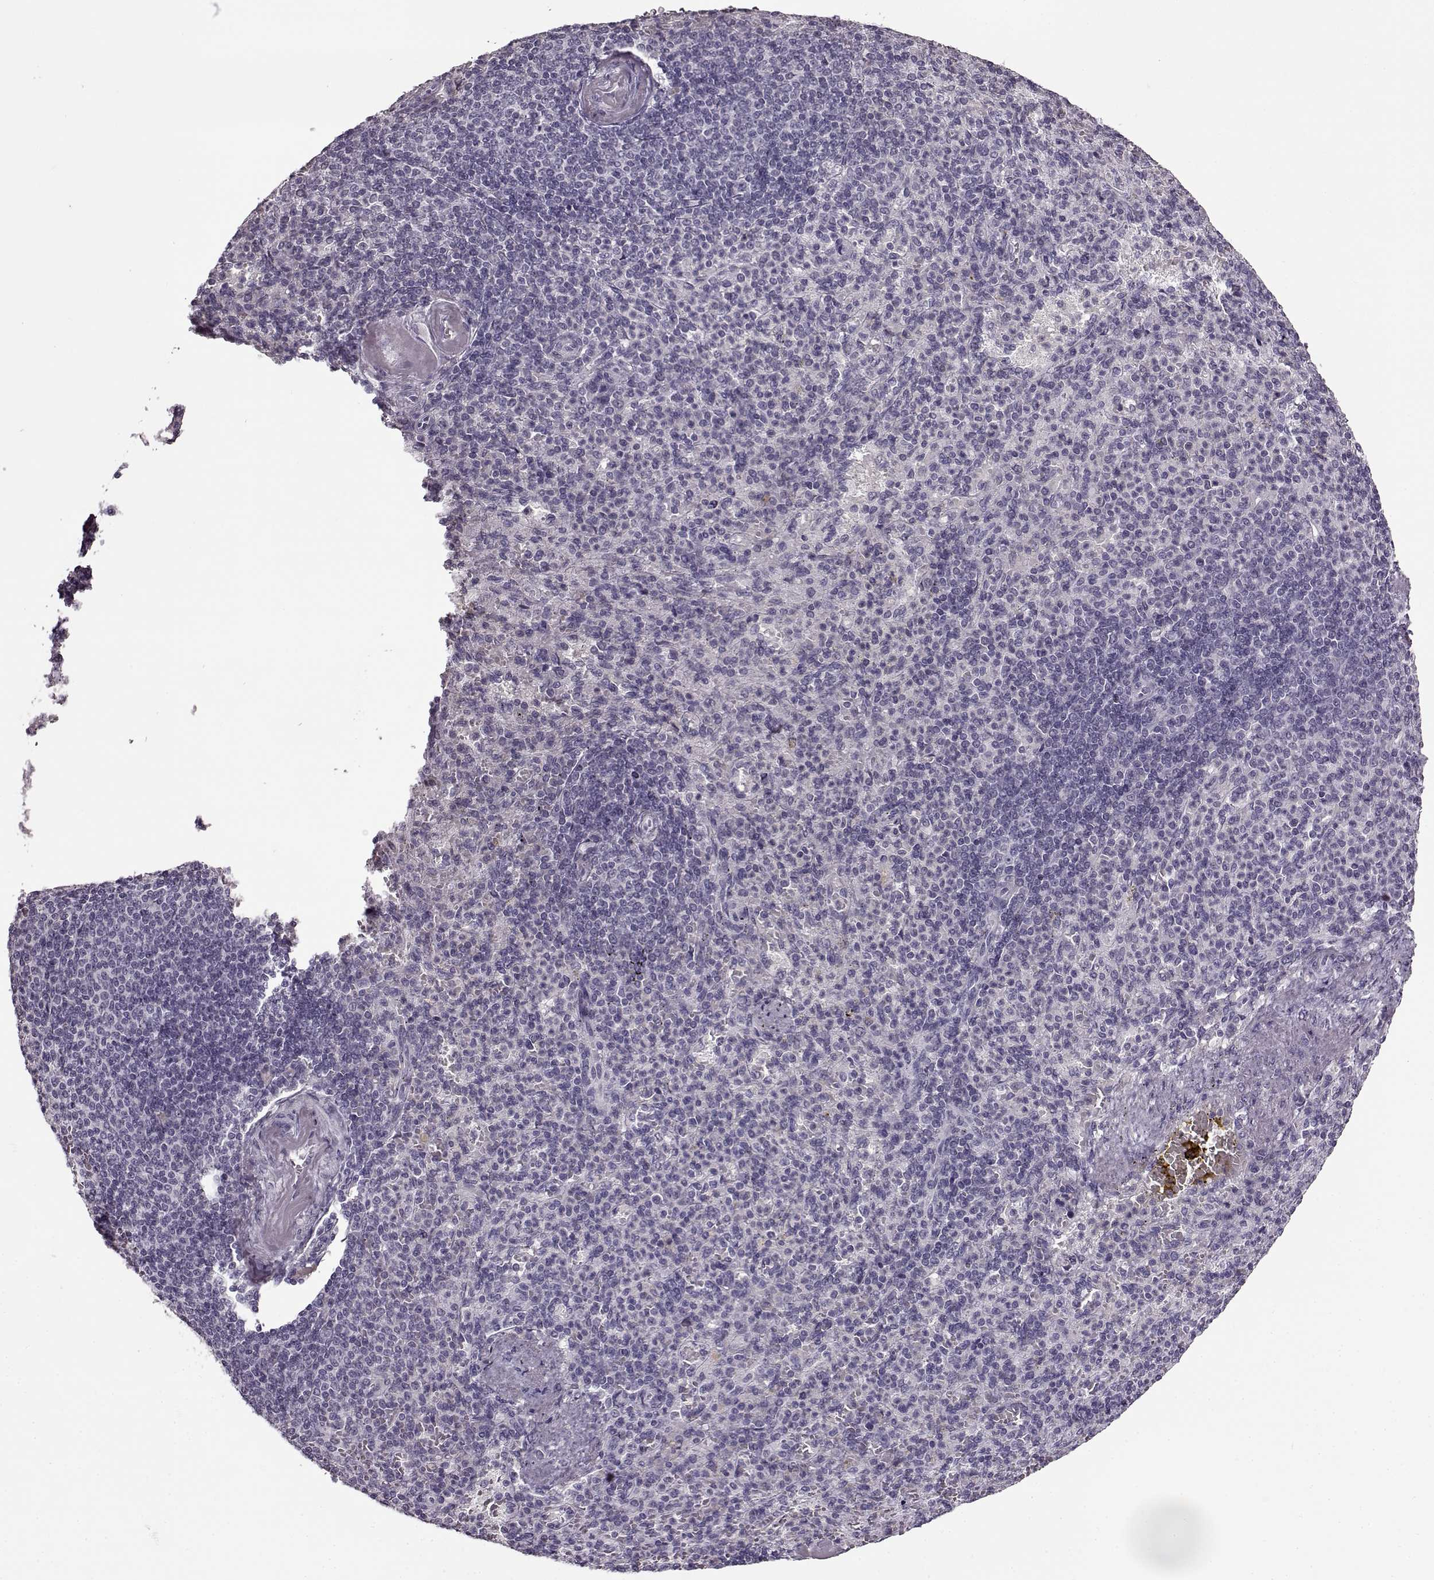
{"staining": {"intensity": "negative", "quantity": "none", "location": "none"}, "tissue": "spleen", "cell_type": "Cells in red pulp", "image_type": "normal", "snomed": [{"axis": "morphology", "description": "Normal tissue, NOS"}, {"axis": "topography", "description": "Spleen"}], "caption": "Immunohistochemical staining of benign human spleen demonstrates no significant expression in cells in red pulp.", "gene": "FSHB", "patient": {"sex": "female", "age": 74}}